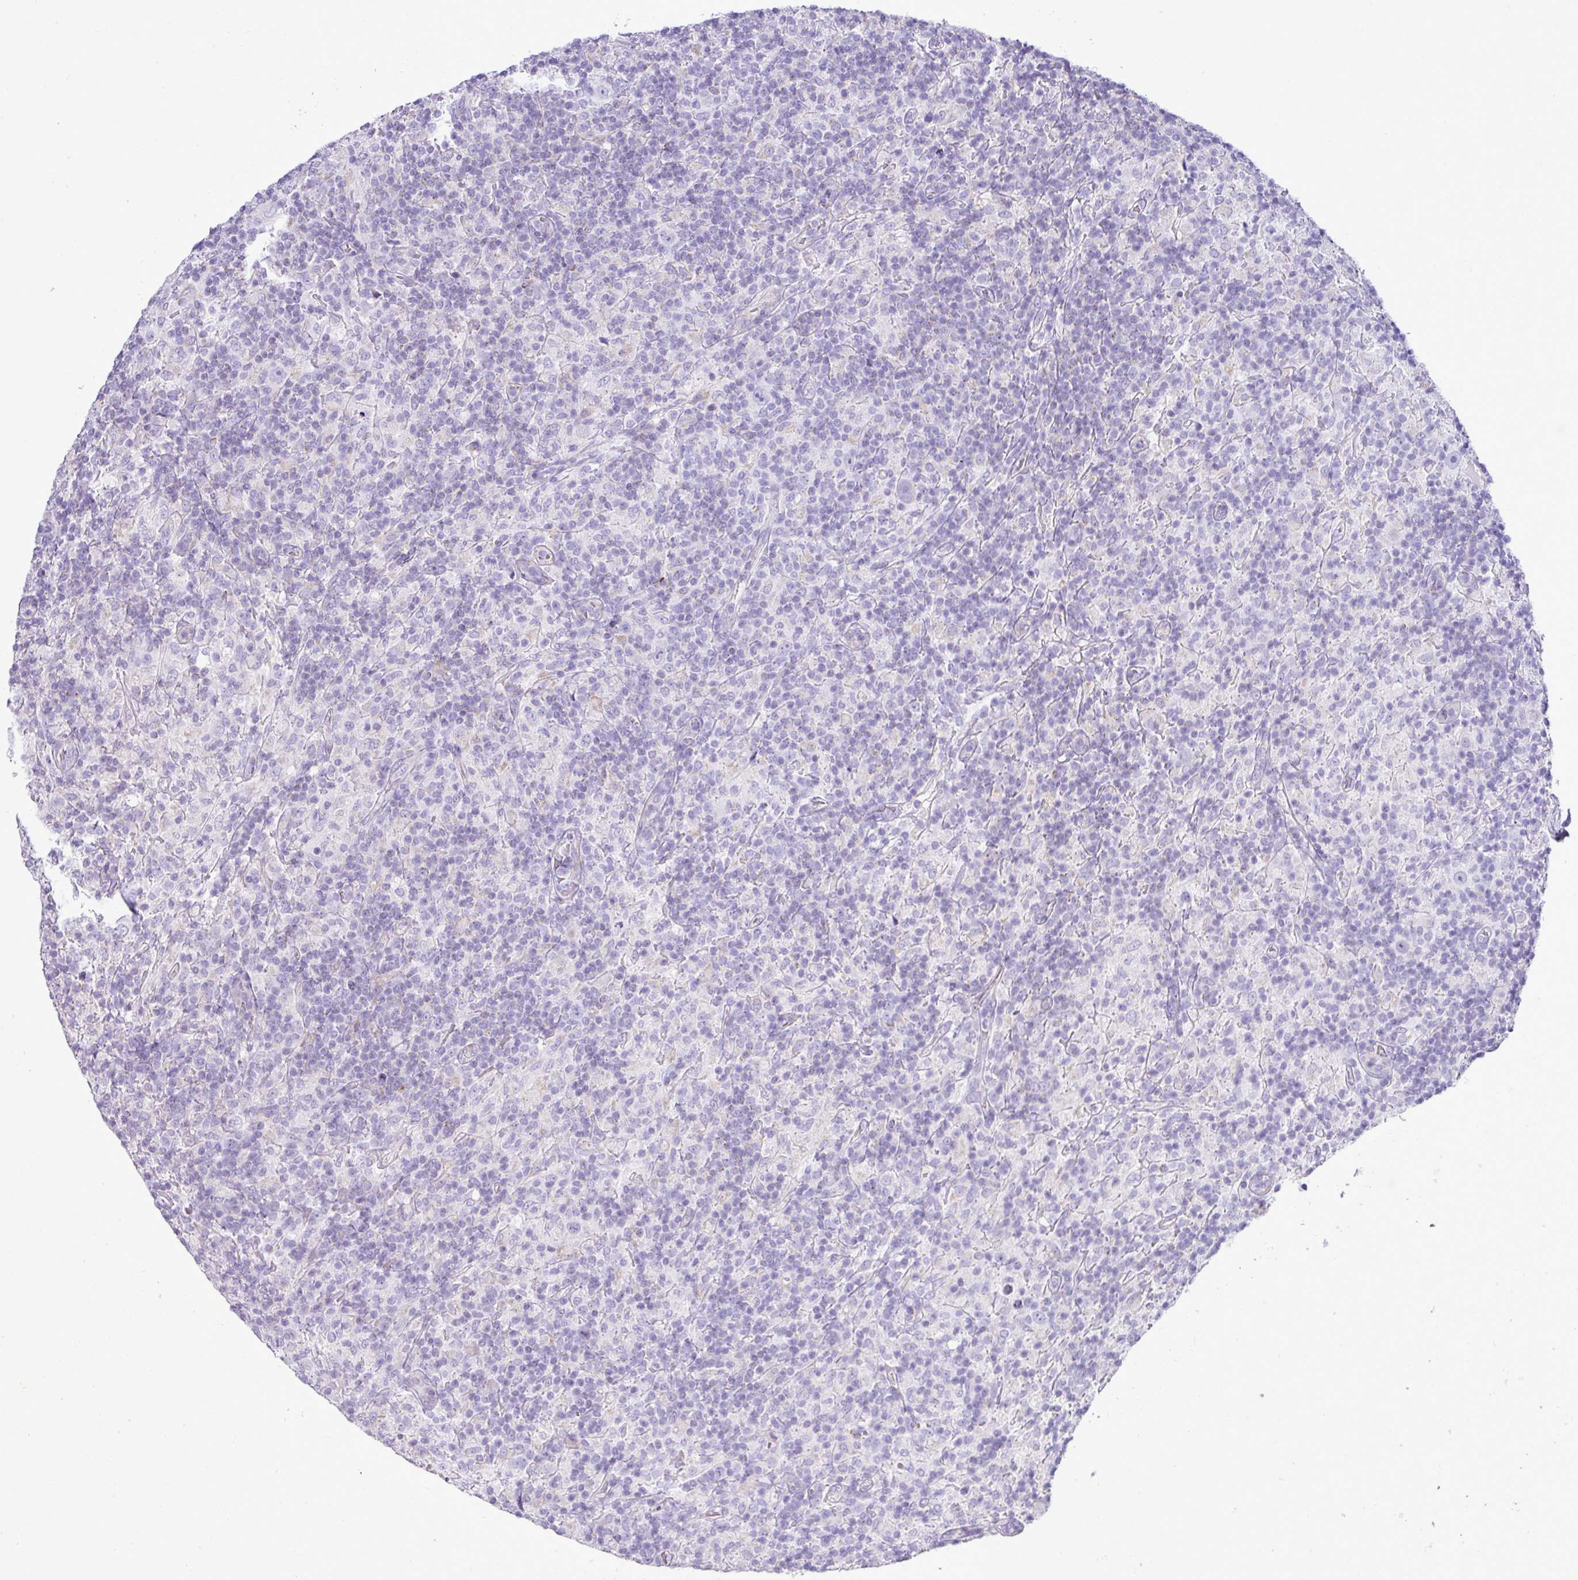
{"staining": {"intensity": "negative", "quantity": "none", "location": "none"}, "tissue": "lymphoma", "cell_type": "Tumor cells", "image_type": "cancer", "snomed": [{"axis": "morphology", "description": "Hodgkin's disease, NOS"}, {"axis": "topography", "description": "Lymph node"}], "caption": "IHC of lymphoma demonstrates no expression in tumor cells.", "gene": "PGAP4", "patient": {"sex": "male", "age": 70}}